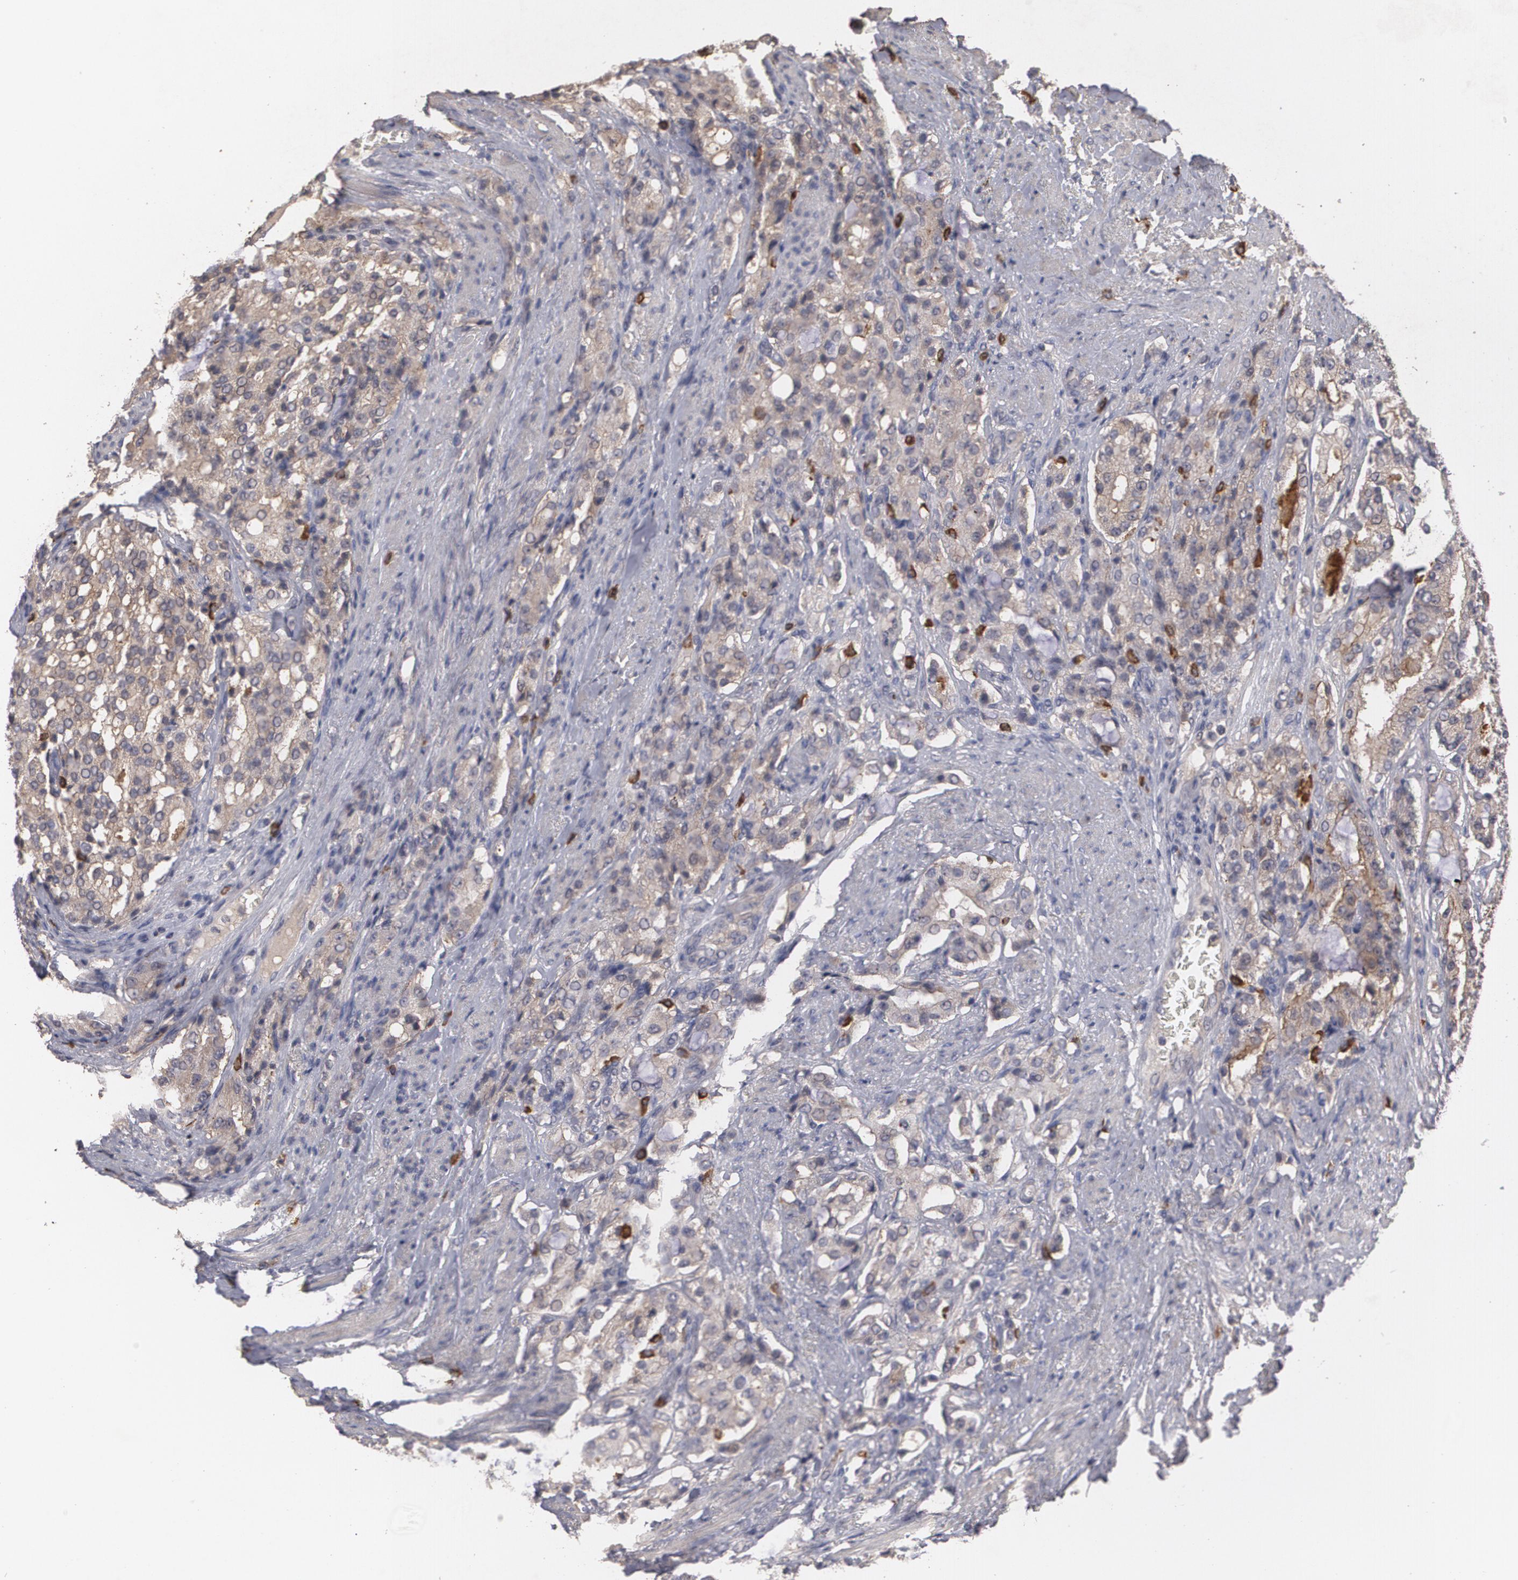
{"staining": {"intensity": "moderate", "quantity": ">75%", "location": "cytoplasmic/membranous"}, "tissue": "prostate cancer", "cell_type": "Tumor cells", "image_type": "cancer", "snomed": [{"axis": "morphology", "description": "Adenocarcinoma, Medium grade"}, {"axis": "topography", "description": "Prostate"}], "caption": "An IHC histopathology image of neoplastic tissue is shown. Protein staining in brown highlights moderate cytoplasmic/membranous positivity in prostate cancer within tumor cells.", "gene": "ARF6", "patient": {"sex": "male", "age": 72}}